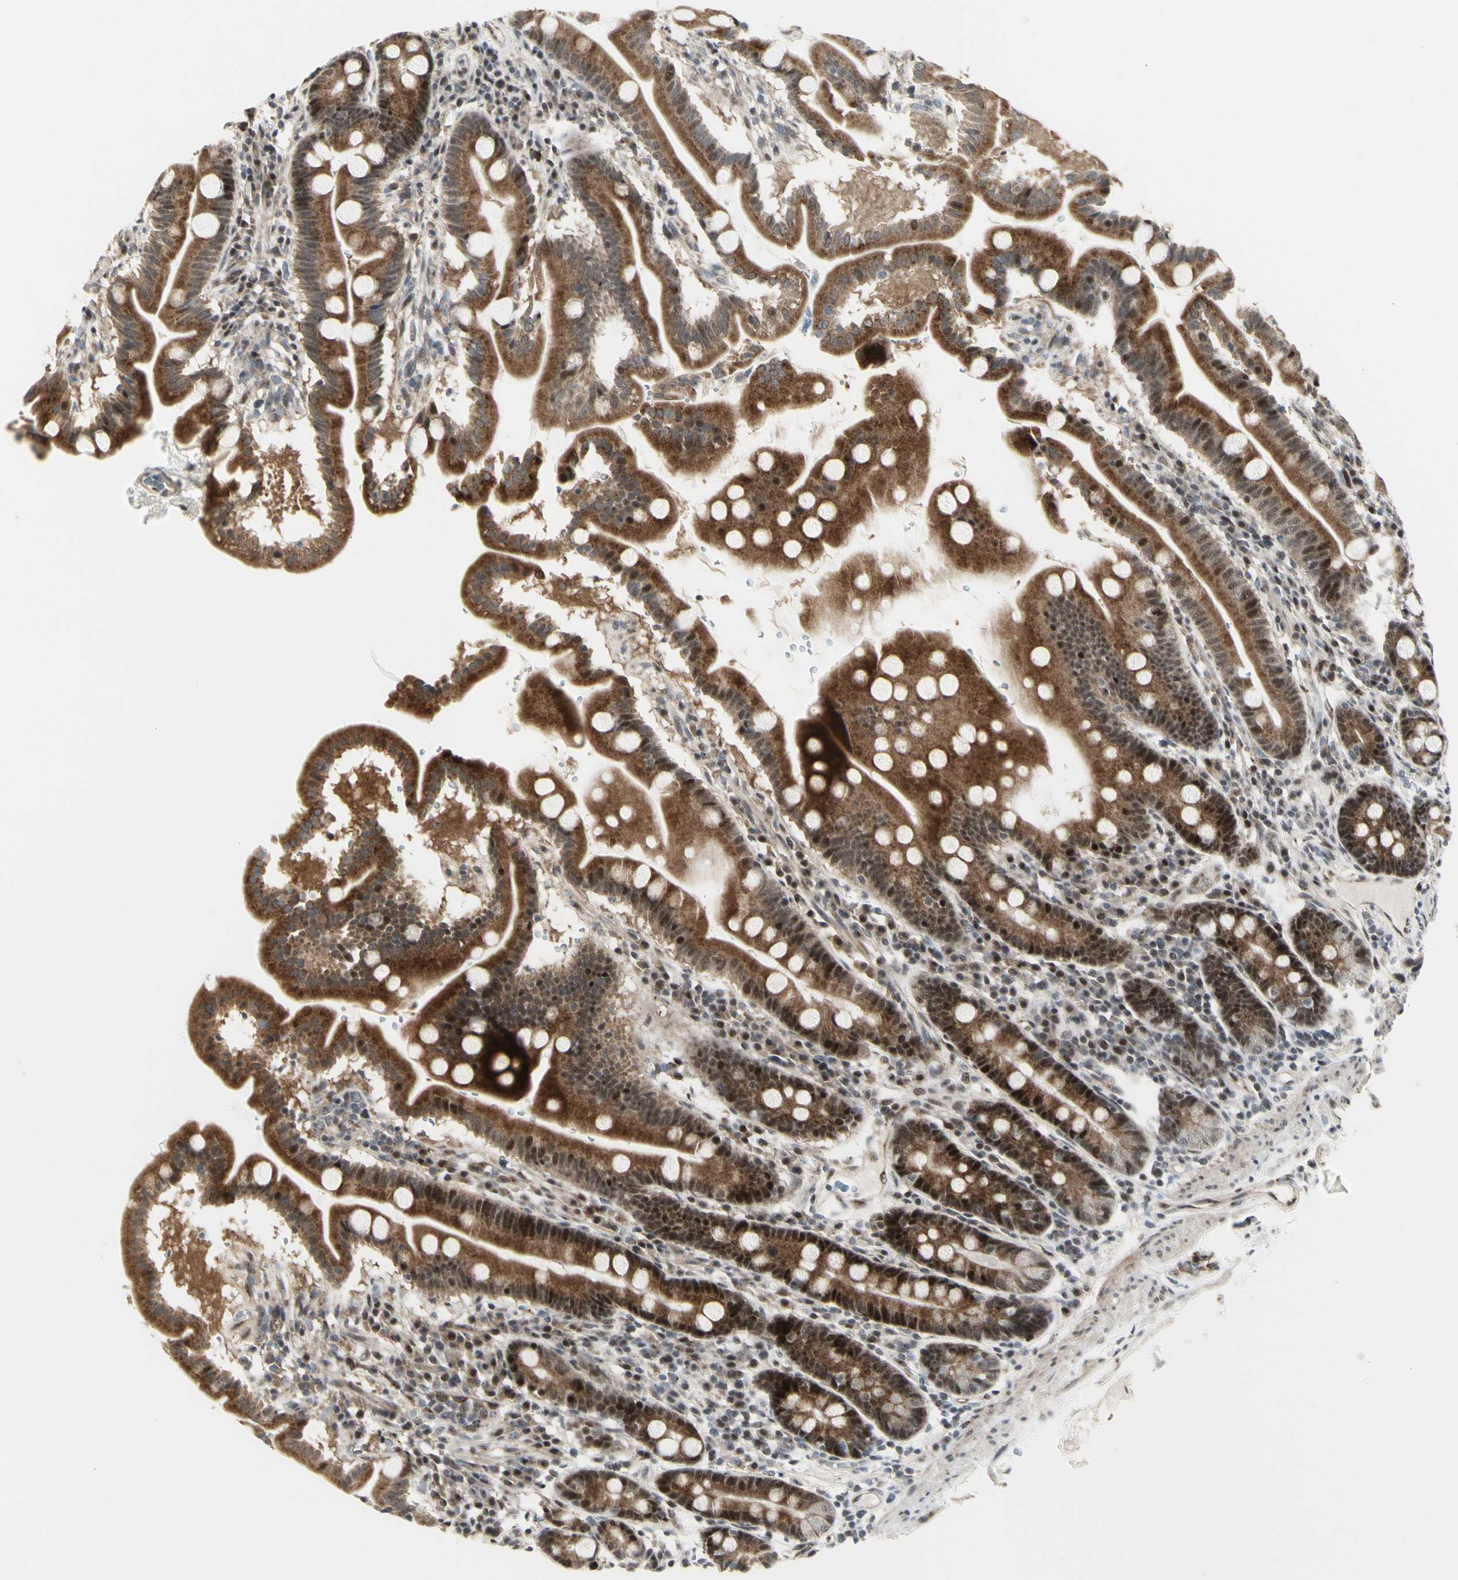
{"staining": {"intensity": "moderate", "quantity": ">75%", "location": "cytoplasmic/membranous,nuclear"}, "tissue": "duodenum", "cell_type": "Glandular cells", "image_type": "normal", "snomed": [{"axis": "morphology", "description": "Normal tissue, NOS"}, {"axis": "topography", "description": "Duodenum"}], "caption": "Protein expression analysis of normal duodenum exhibits moderate cytoplasmic/membranous,nuclear expression in approximately >75% of glandular cells.", "gene": "DHRS7B", "patient": {"sex": "male", "age": 50}}